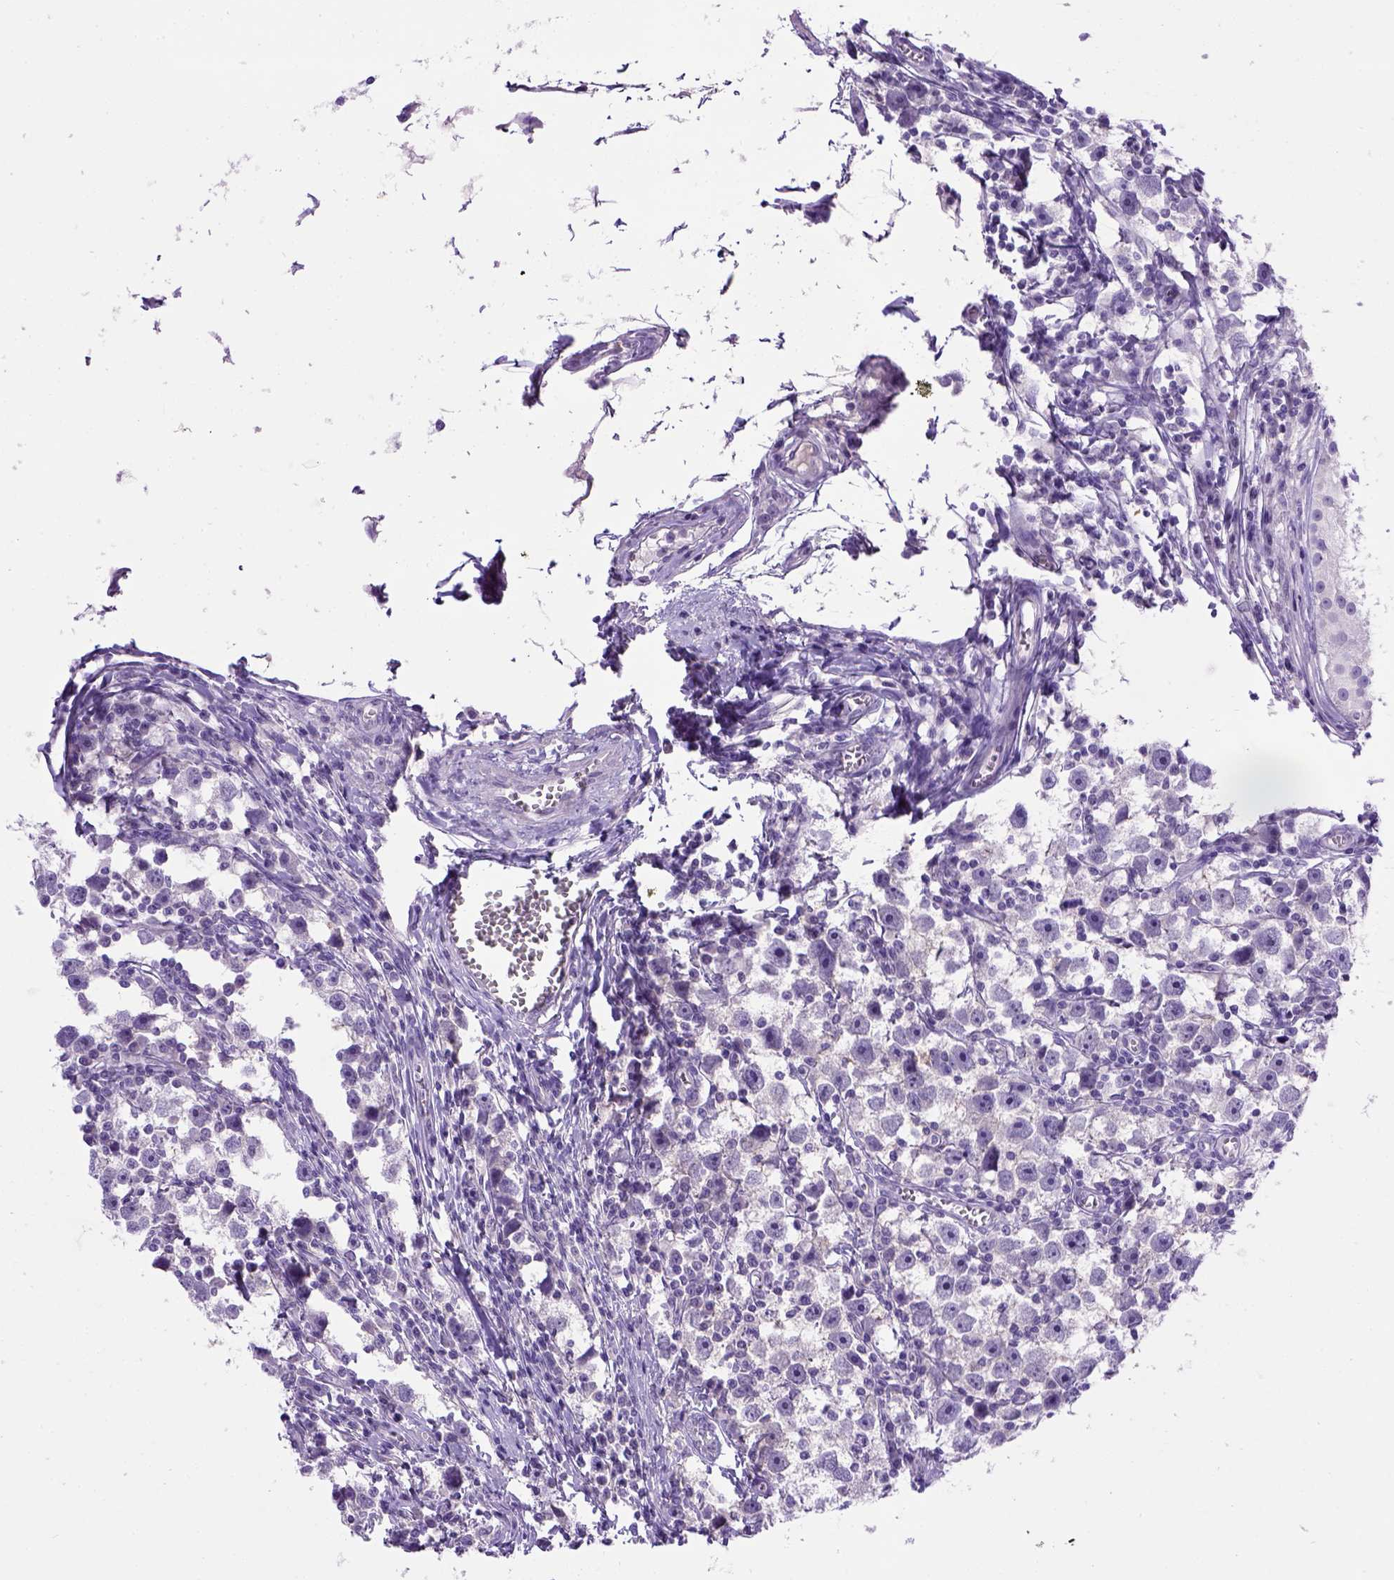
{"staining": {"intensity": "negative", "quantity": "none", "location": "none"}, "tissue": "testis cancer", "cell_type": "Tumor cells", "image_type": "cancer", "snomed": [{"axis": "morphology", "description": "Seminoma, NOS"}, {"axis": "topography", "description": "Testis"}], "caption": "Seminoma (testis) was stained to show a protein in brown. There is no significant positivity in tumor cells.", "gene": "CDH1", "patient": {"sex": "male", "age": 30}}